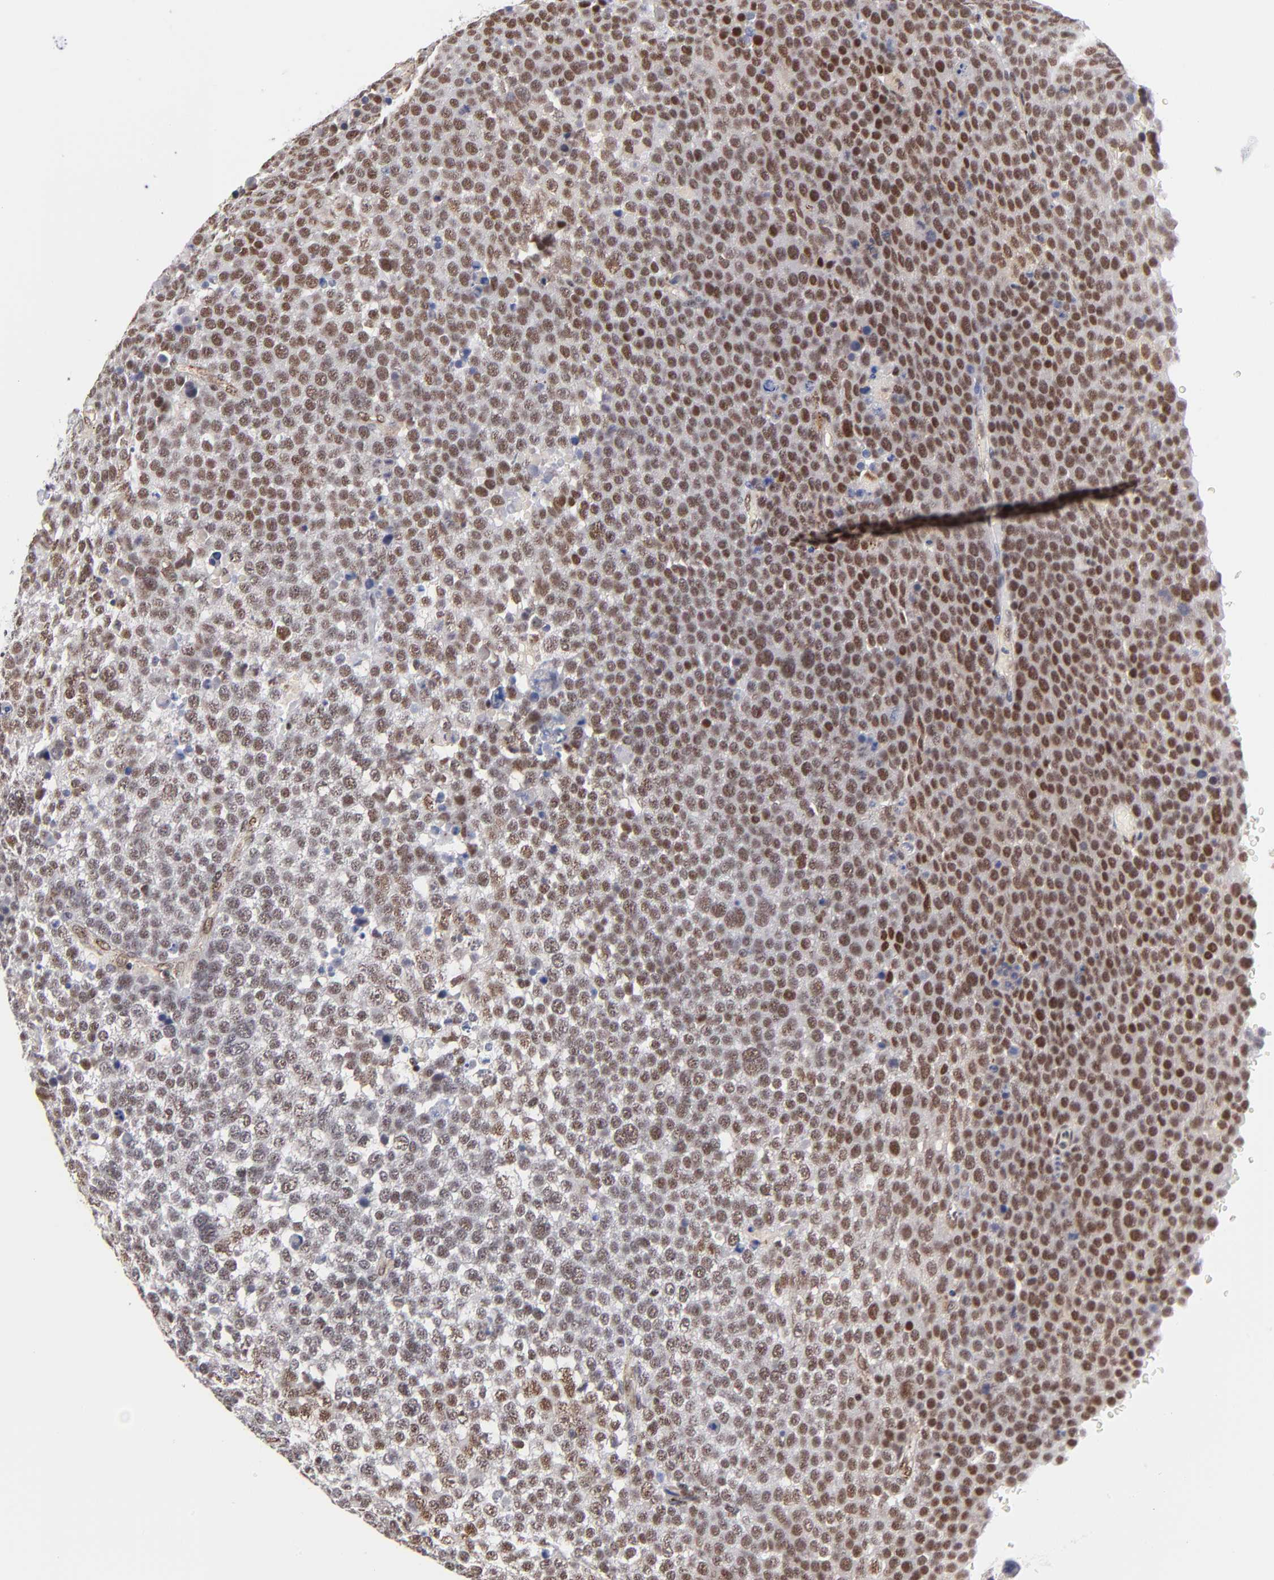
{"staining": {"intensity": "moderate", "quantity": ">75%", "location": "nuclear"}, "tissue": "testis cancer", "cell_type": "Tumor cells", "image_type": "cancer", "snomed": [{"axis": "morphology", "description": "Seminoma, NOS"}, {"axis": "topography", "description": "Testis"}], "caption": "This is an image of immunohistochemistry (IHC) staining of testis cancer (seminoma), which shows moderate staining in the nuclear of tumor cells.", "gene": "GABPA", "patient": {"sex": "male", "age": 71}}